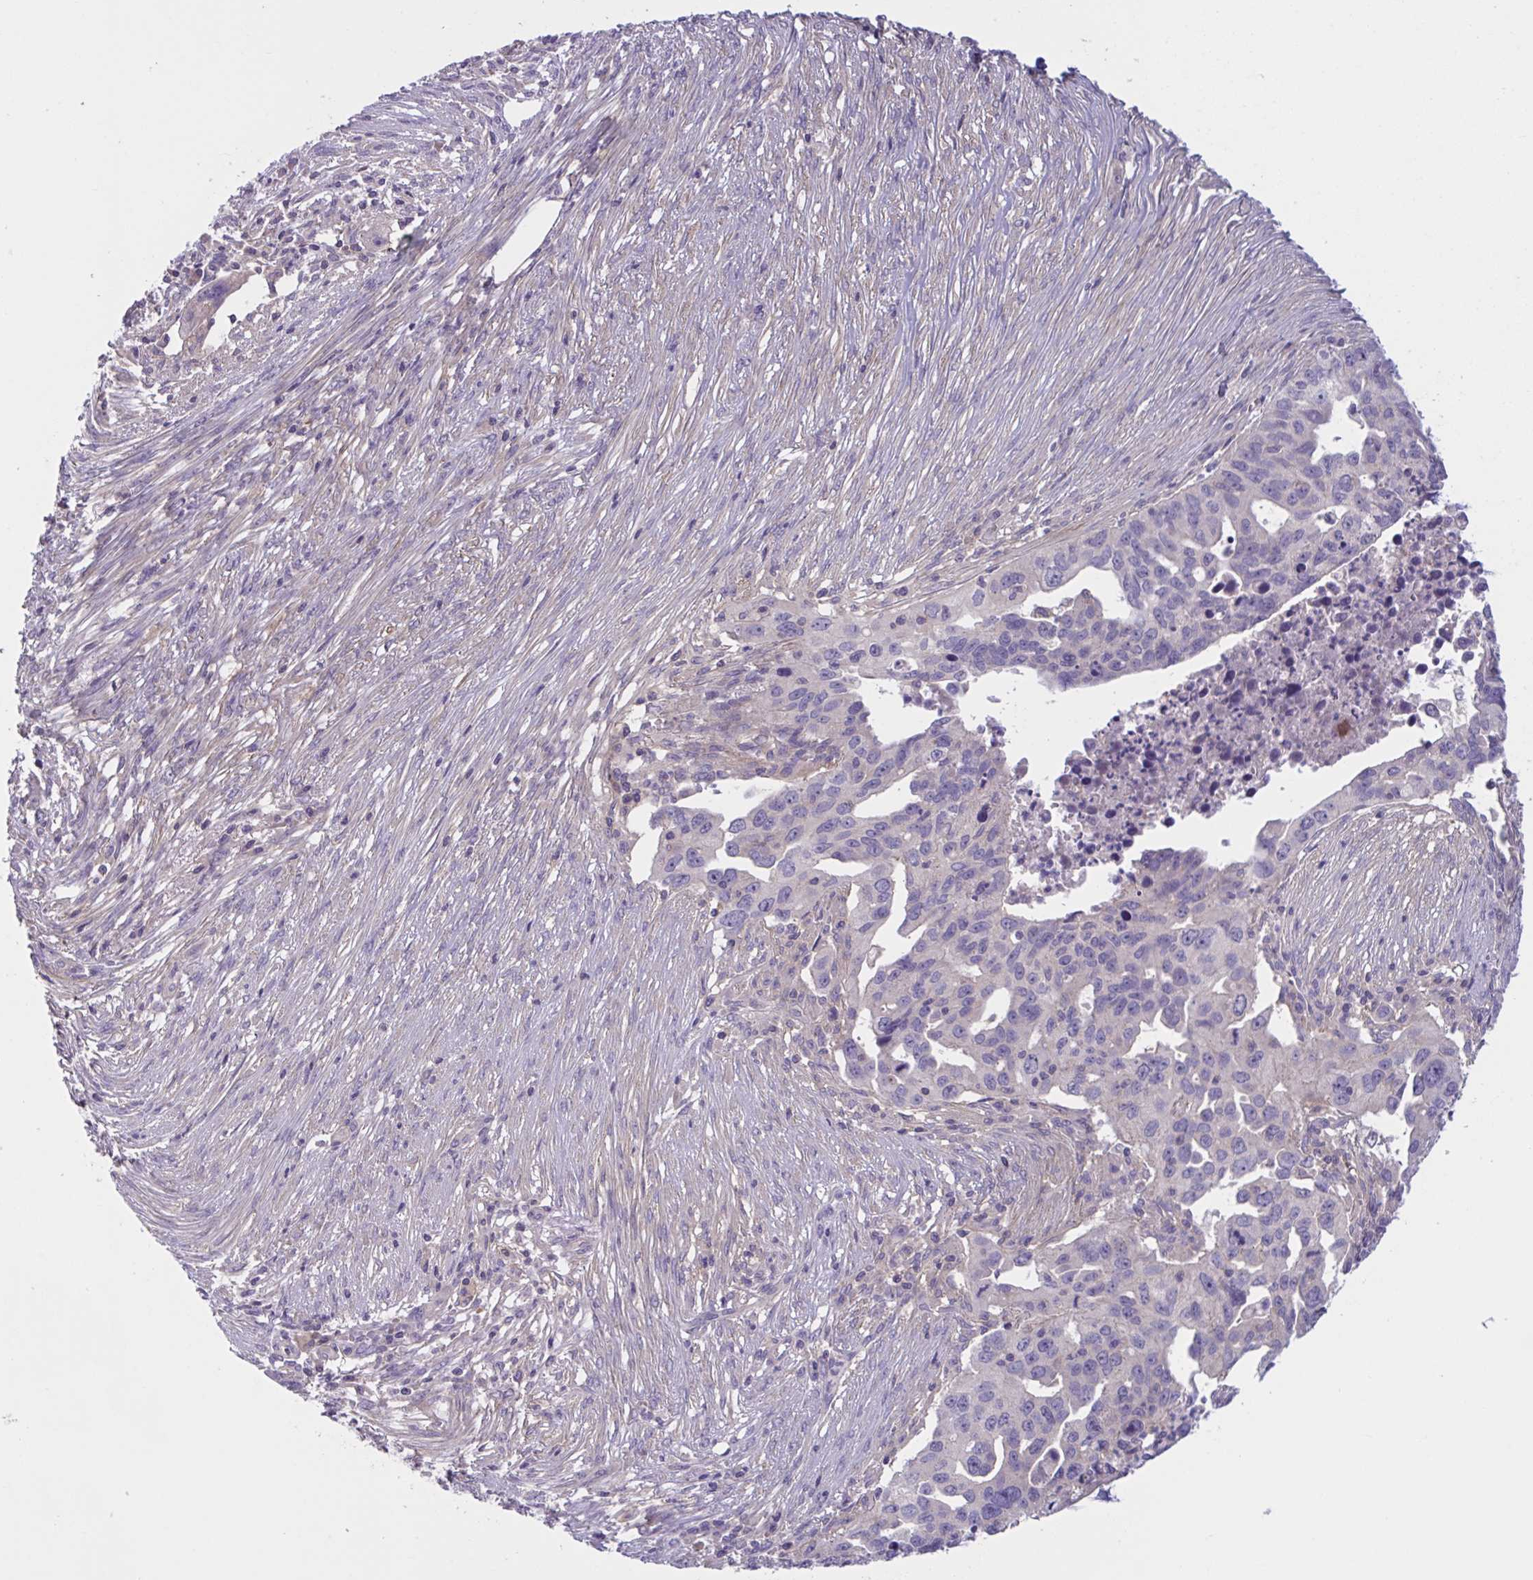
{"staining": {"intensity": "negative", "quantity": "none", "location": "none"}, "tissue": "ovarian cancer", "cell_type": "Tumor cells", "image_type": "cancer", "snomed": [{"axis": "morphology", "description": "Carcinoma, endometroid"}, {"axis": "morphology", "description": "Cystadenocarcinoma, serous, NOS"}, {"axis": "topography", "description": "Ovary"}], "caption": "Ovarian cancer (serous cystadenocarcinoma) was stained to show a protein in brown. There is no significant expression in tumor cells. The staining is performed using DAB brown chromogen with nuclei counter-stained in using hematoxylin.", "gene": "WNT9B", "patient": {"sex": "female", "age": 45}}